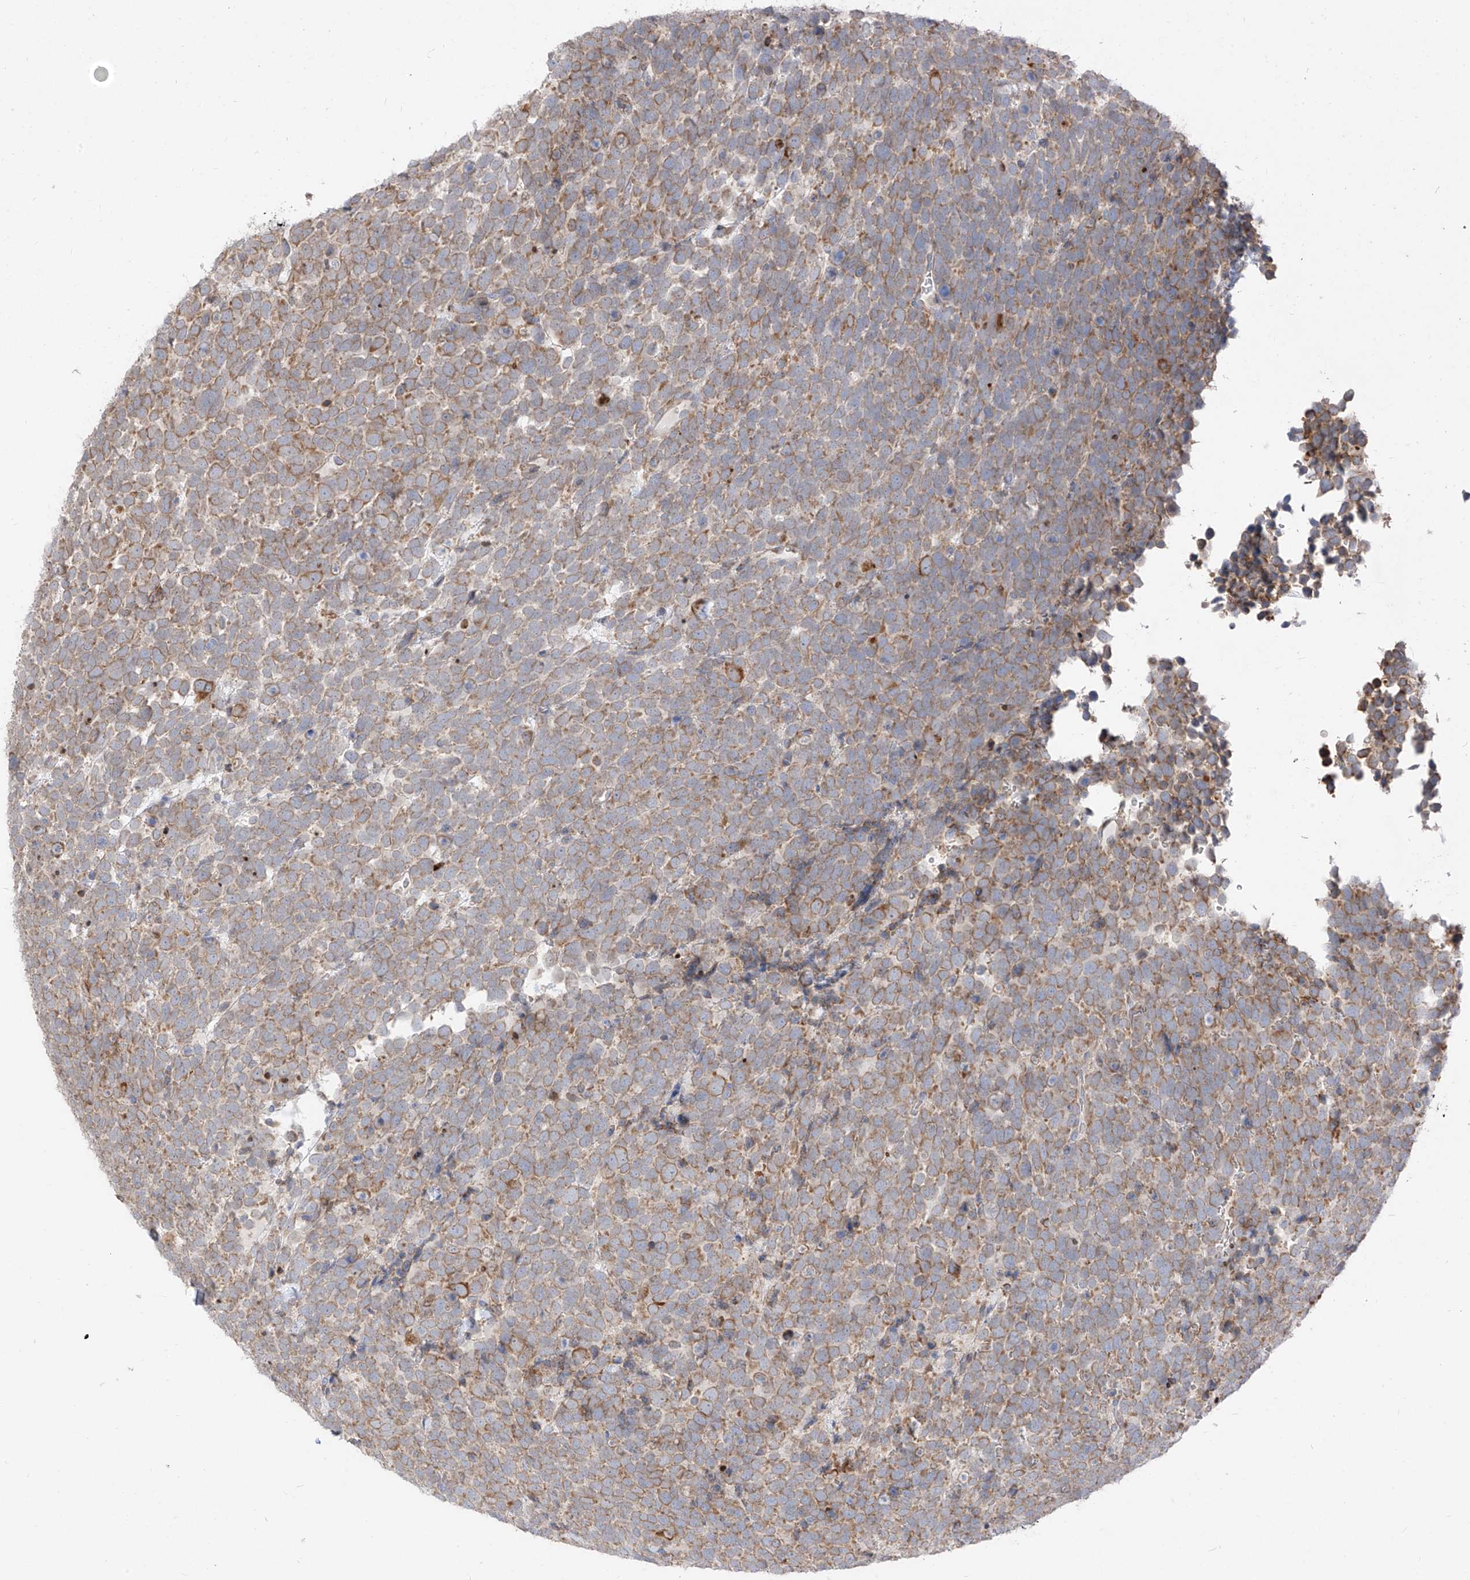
{"staining": {"intensity": "moderate", "quantity": ">75%", "location": "cytoplasmic/membranous"}, "tissue": "urothelial cancer", "cell_type": "Tumor cells", "image_type": "cancer", "snomed": [{"axis": "morphology", "description": "Urothelial carcinoma, High grade"}, {"axis": "topography", "description": "Urinary bladder"}], "caption": "High-grade urothelial carcinoma was stained to show a protein in brown. There is medium levels of moderate cytoplasmic/membranous positivity in about >75% of tumor cells.", "gene": "STT3A", "patient": {"sex": "female", "age": 82}}